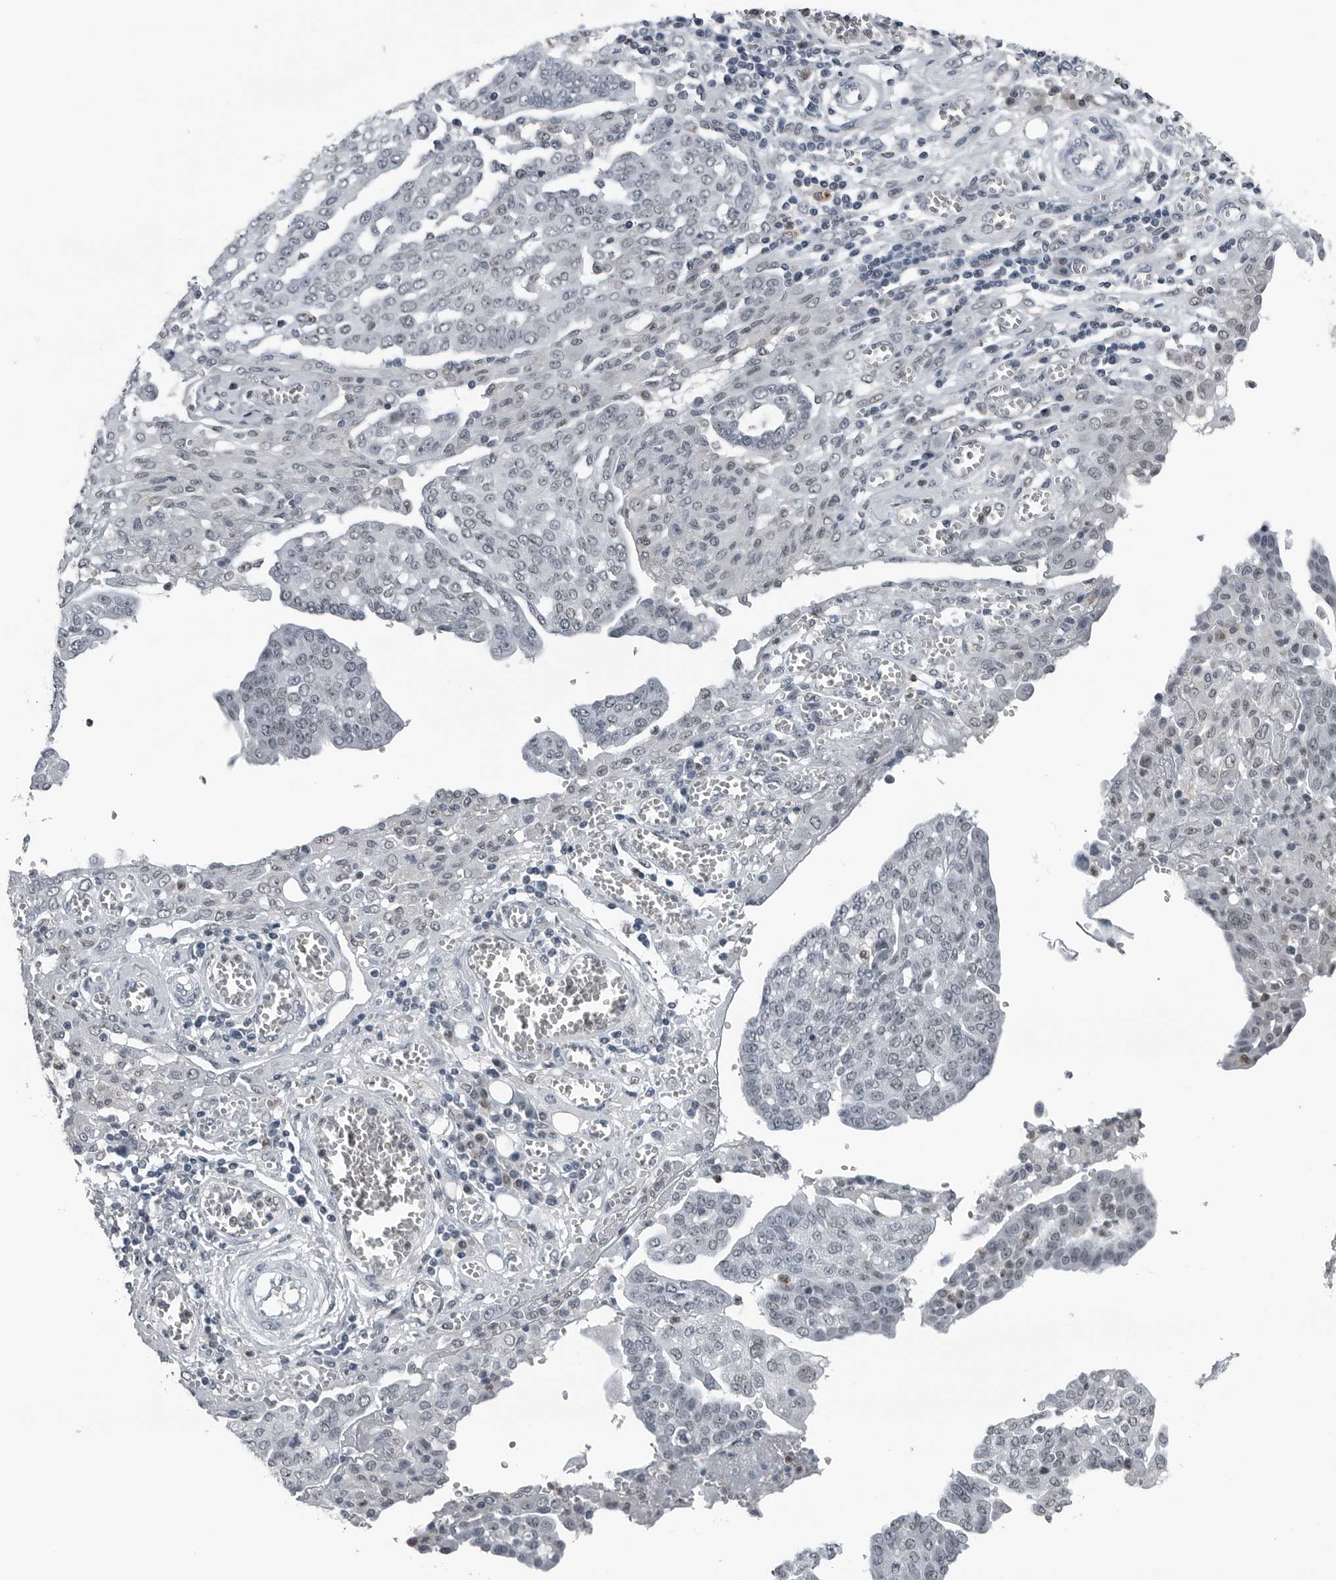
{"staining": {"intensity": "negative", "quantity": "none", "location": "none"}, "tissue": "ovarian cancer", "cell_type": "Tumor cells", "image_type": "cancer", "snomed": [{"axis": "morphology", "description": "Cystadenocarcinoma, serous, NOS"}, {"axis": "topography", "description": "Soft tissue"}, {"axis": "topography", "description": "Ovary"}], "caption": "DAB immunohistochemical staining of ovarian serous cystadenocarcinoma exhibits no significant expression in tumor cells.", "gene": "AKR1A1", "patient": {"sex": "female", "age": 57}}